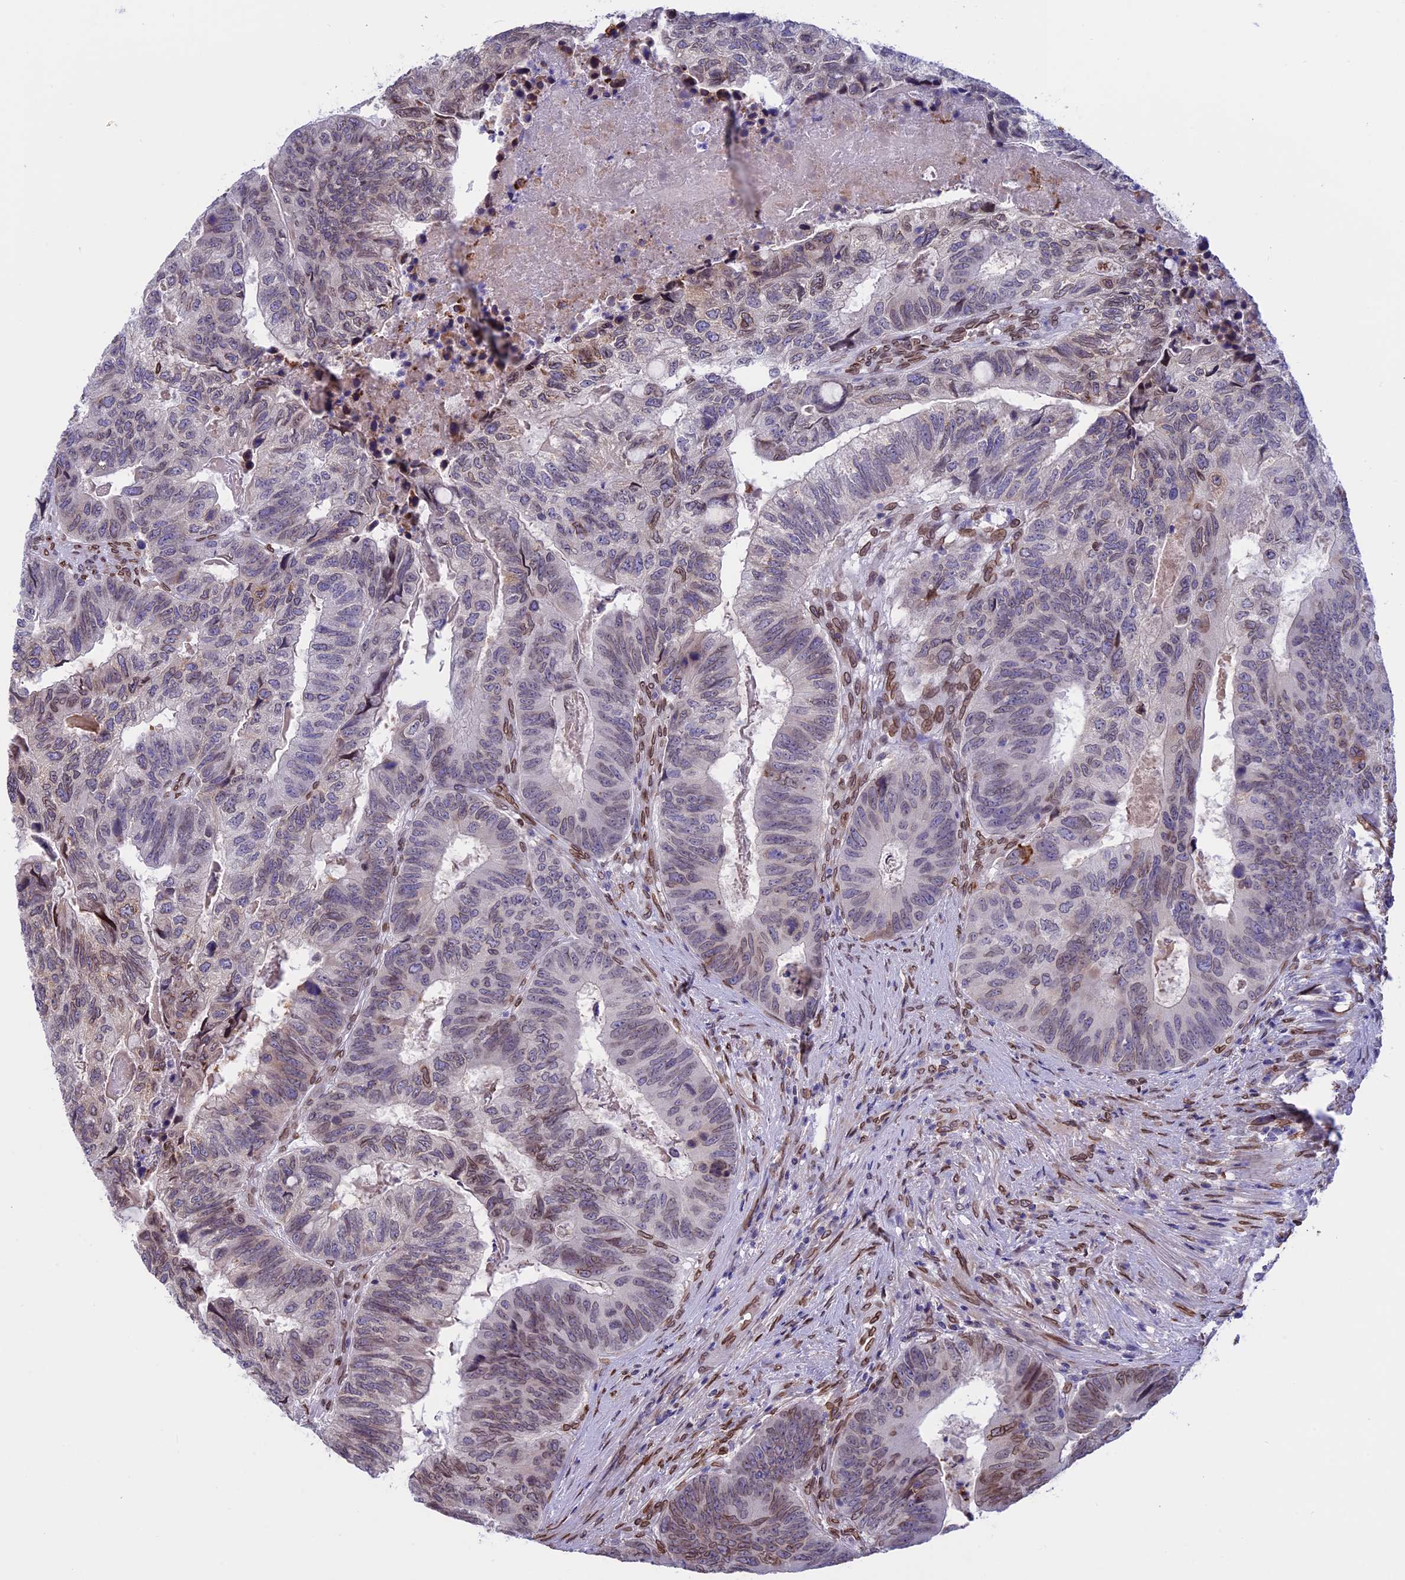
{"staining": {"intensity": "weak", "quantity": "<25%", "location": "cytoplasmic/membranous,nuclear"}, "tissue": "colorectal cancer", "cell_type": "Tumor cells", "image_type": "cancer", "snomed": [{"axis": "morphology", "description": "Adenocarcinoma, NOS"}, {"axis": "topography", "description": "Colon"}], "caption": "Image shows no significant protein expression in tumor cells of adenocarcinoma (colorectal). (Brightfield microscopy of DAB (3,3'-diaminobenzidine) IHC at high magnification).", "gene": "TMPRSS7", "patient": {"sex": "female", "age": 67}}